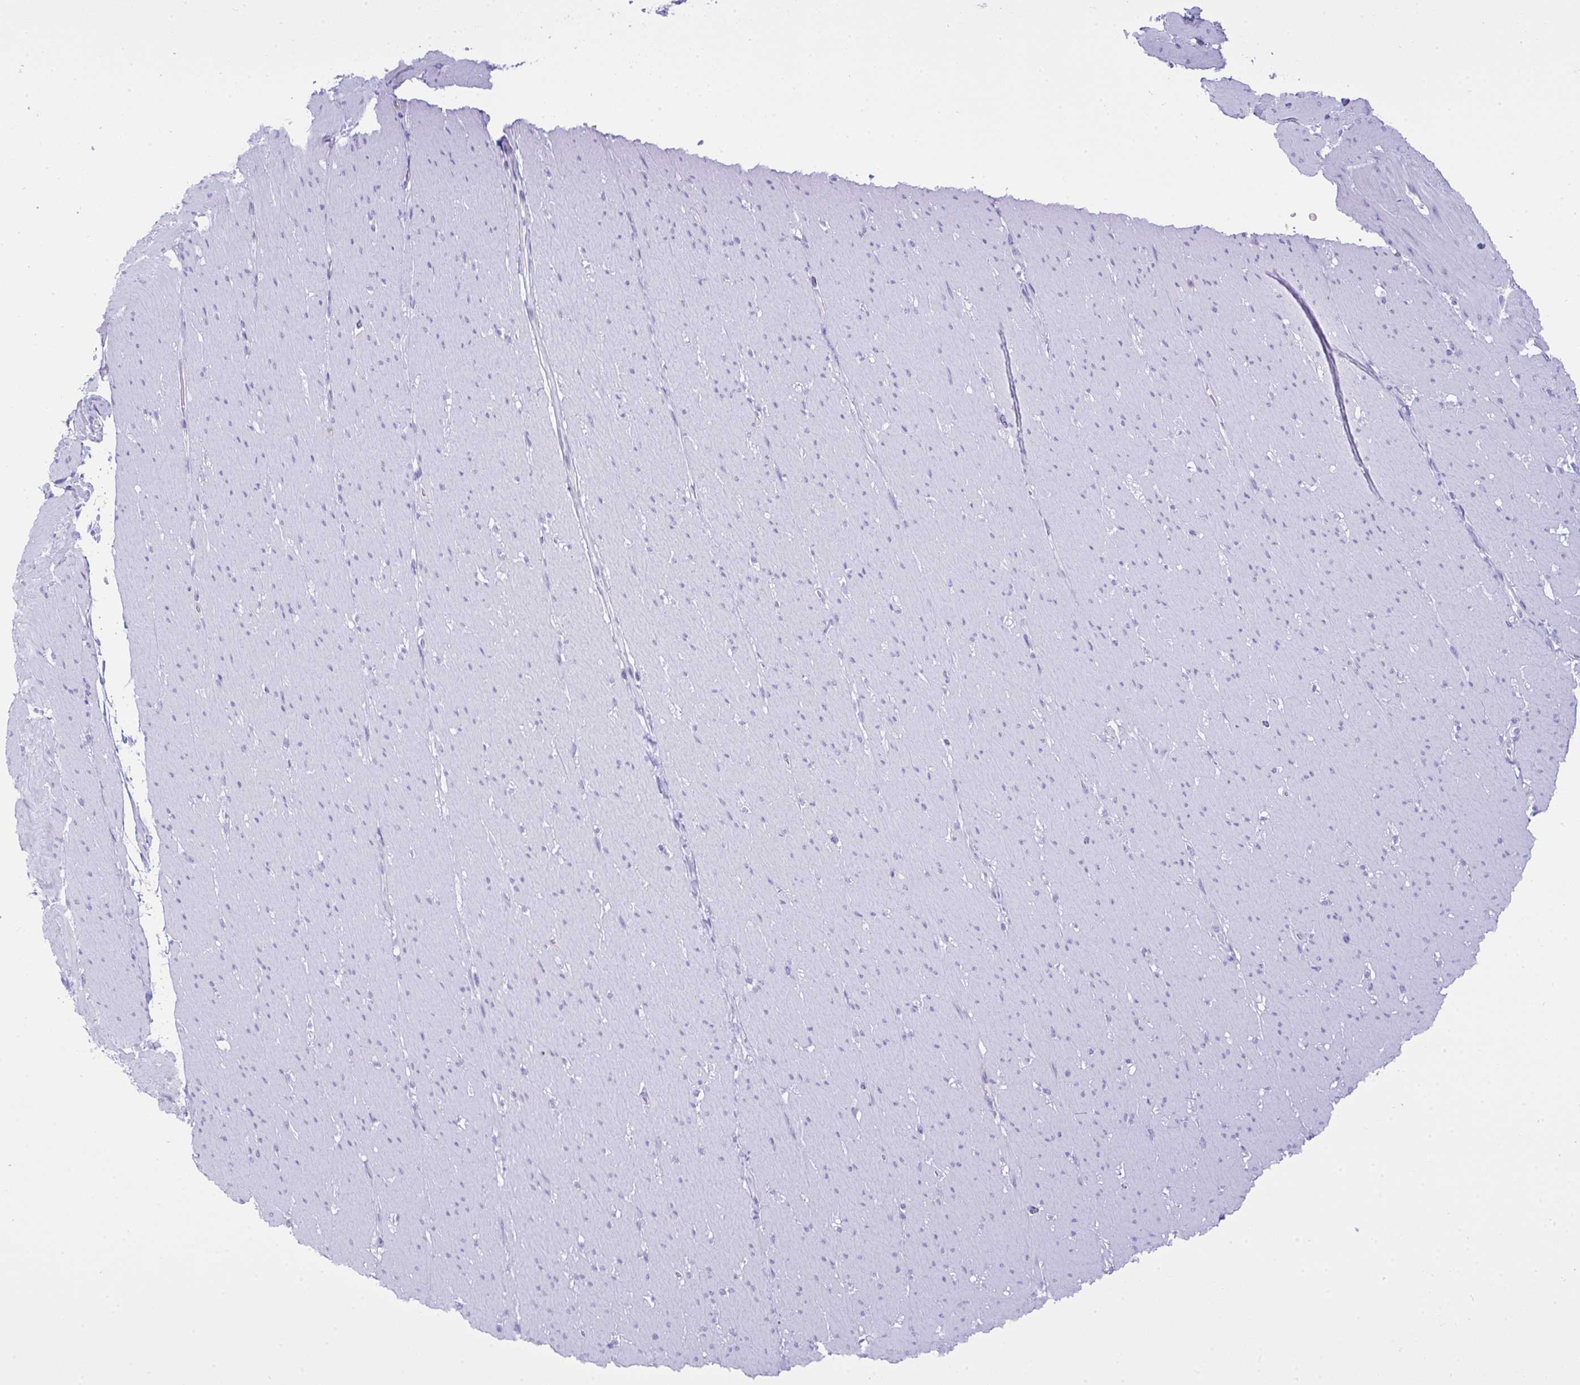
{"staining": {"intensity": "negative", "quantity": "none", "location": "none"}, "tissue": "smooth muscle", "cell_type": "Smooth muscle cells", "image_type": "normal", "snomed": [{"axis": "morphology", "description": "Normal tissue, NOS"}, {"axis": "topography", "description": "Smooth muscle"}, {"axis": "topography", "description": "Rectum"}], "caption": "This micrograph is of benign smooth muscle stained with IHC to label a protein in brown with the nuclei are counter-stained blue. There is no staining in smooth muscle cells.", "gene": "AKR1D1", "patient": {"sex": "male", "age": 53}}